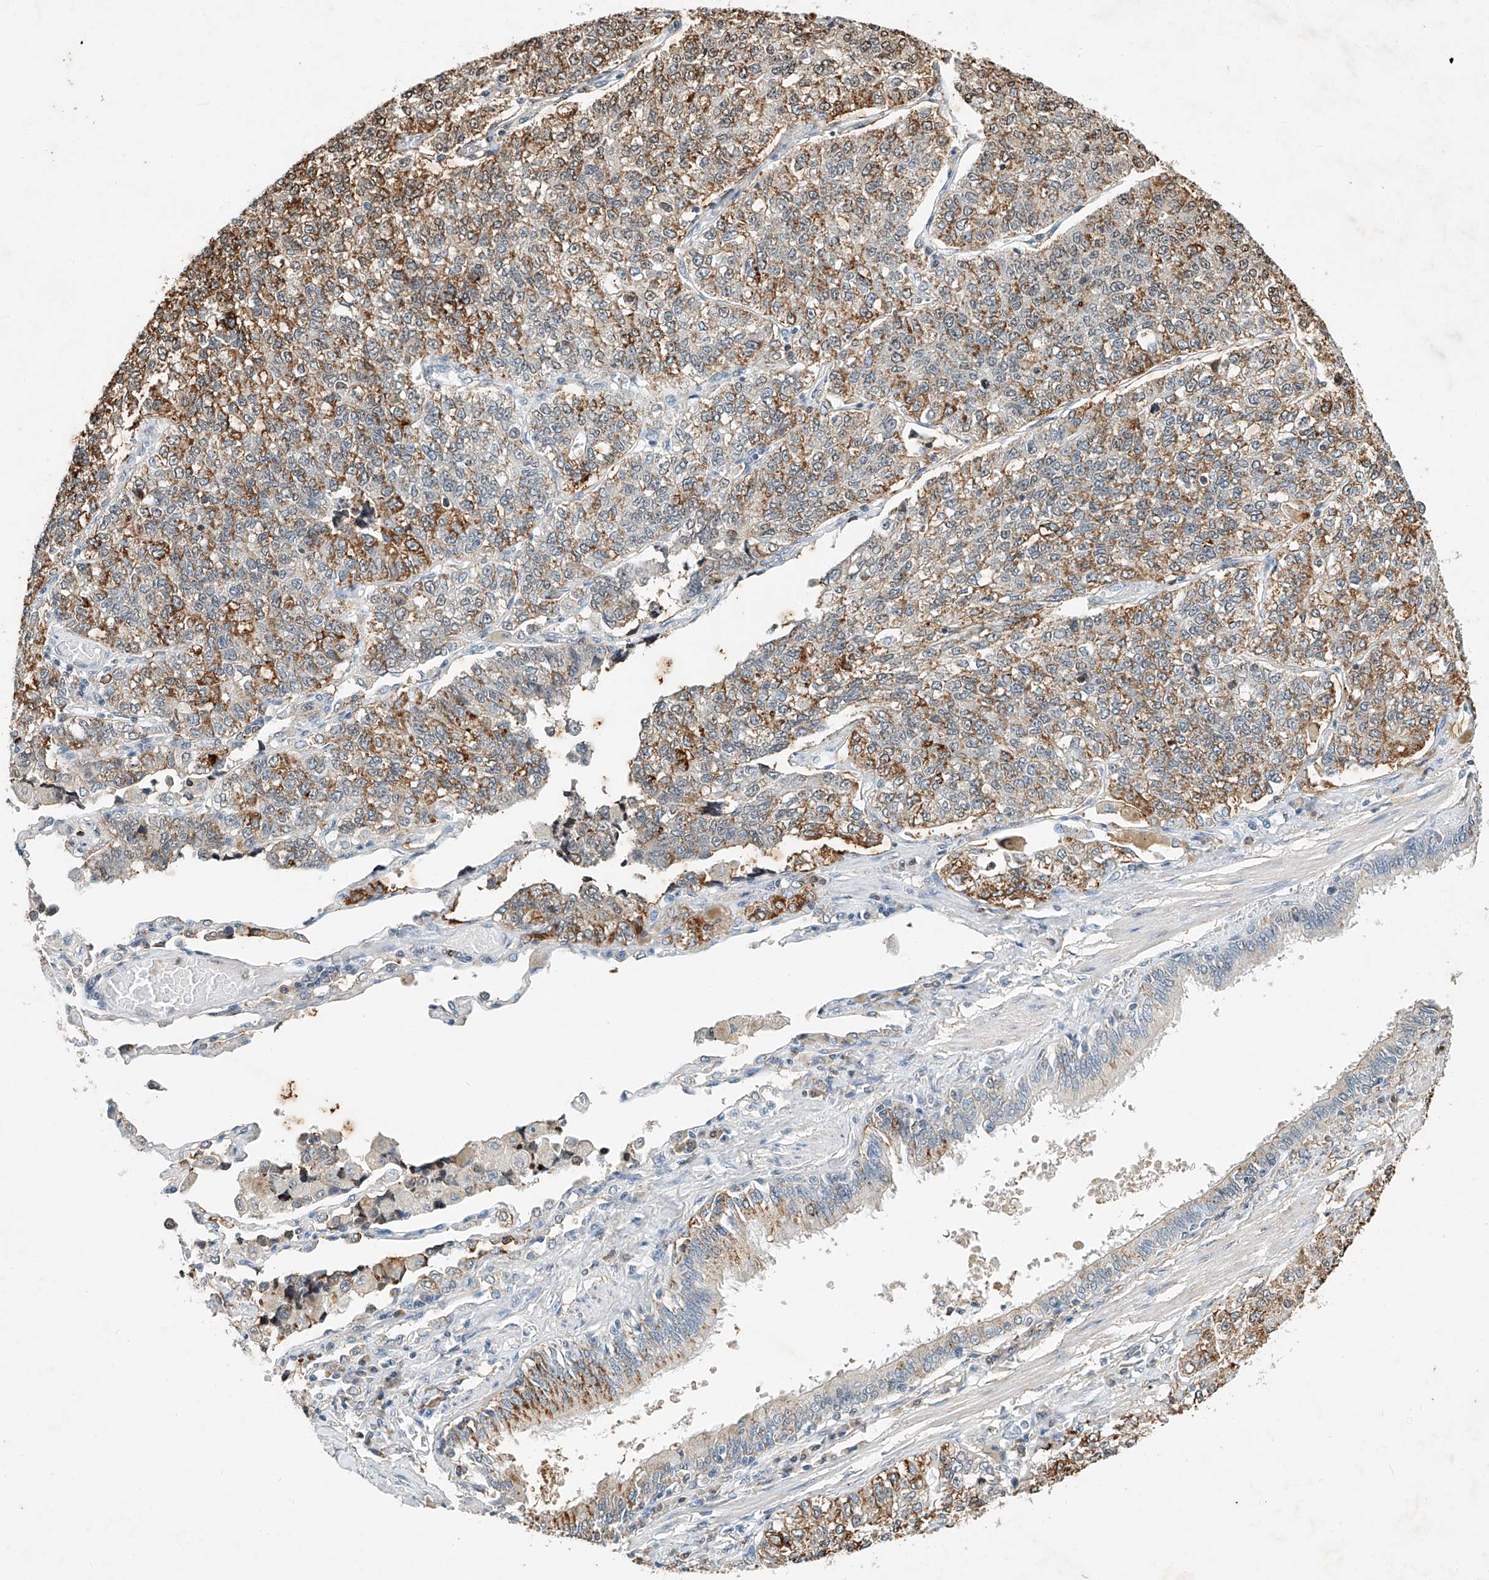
{"staining": {"intensity": "moderate", "quantity": ">75%", "location": "nuclear"}, "tissue": "lung cancer", "cell_type": "Tumor cells", "image_type": "cancer", "snomed": [{"axis": "morphology", "description": "Adenocarcinoma, NOS"}, {"axis": "topography", "description": "Lung"}], "caption": "Immunohistochemical staining of lung adenocarcinoma displays medium levels of moderate nuclear protein expression in approximately >75% of tumor cells.", "gene": "CTDP1", "patient": {"sex": "male", "age": 49}}